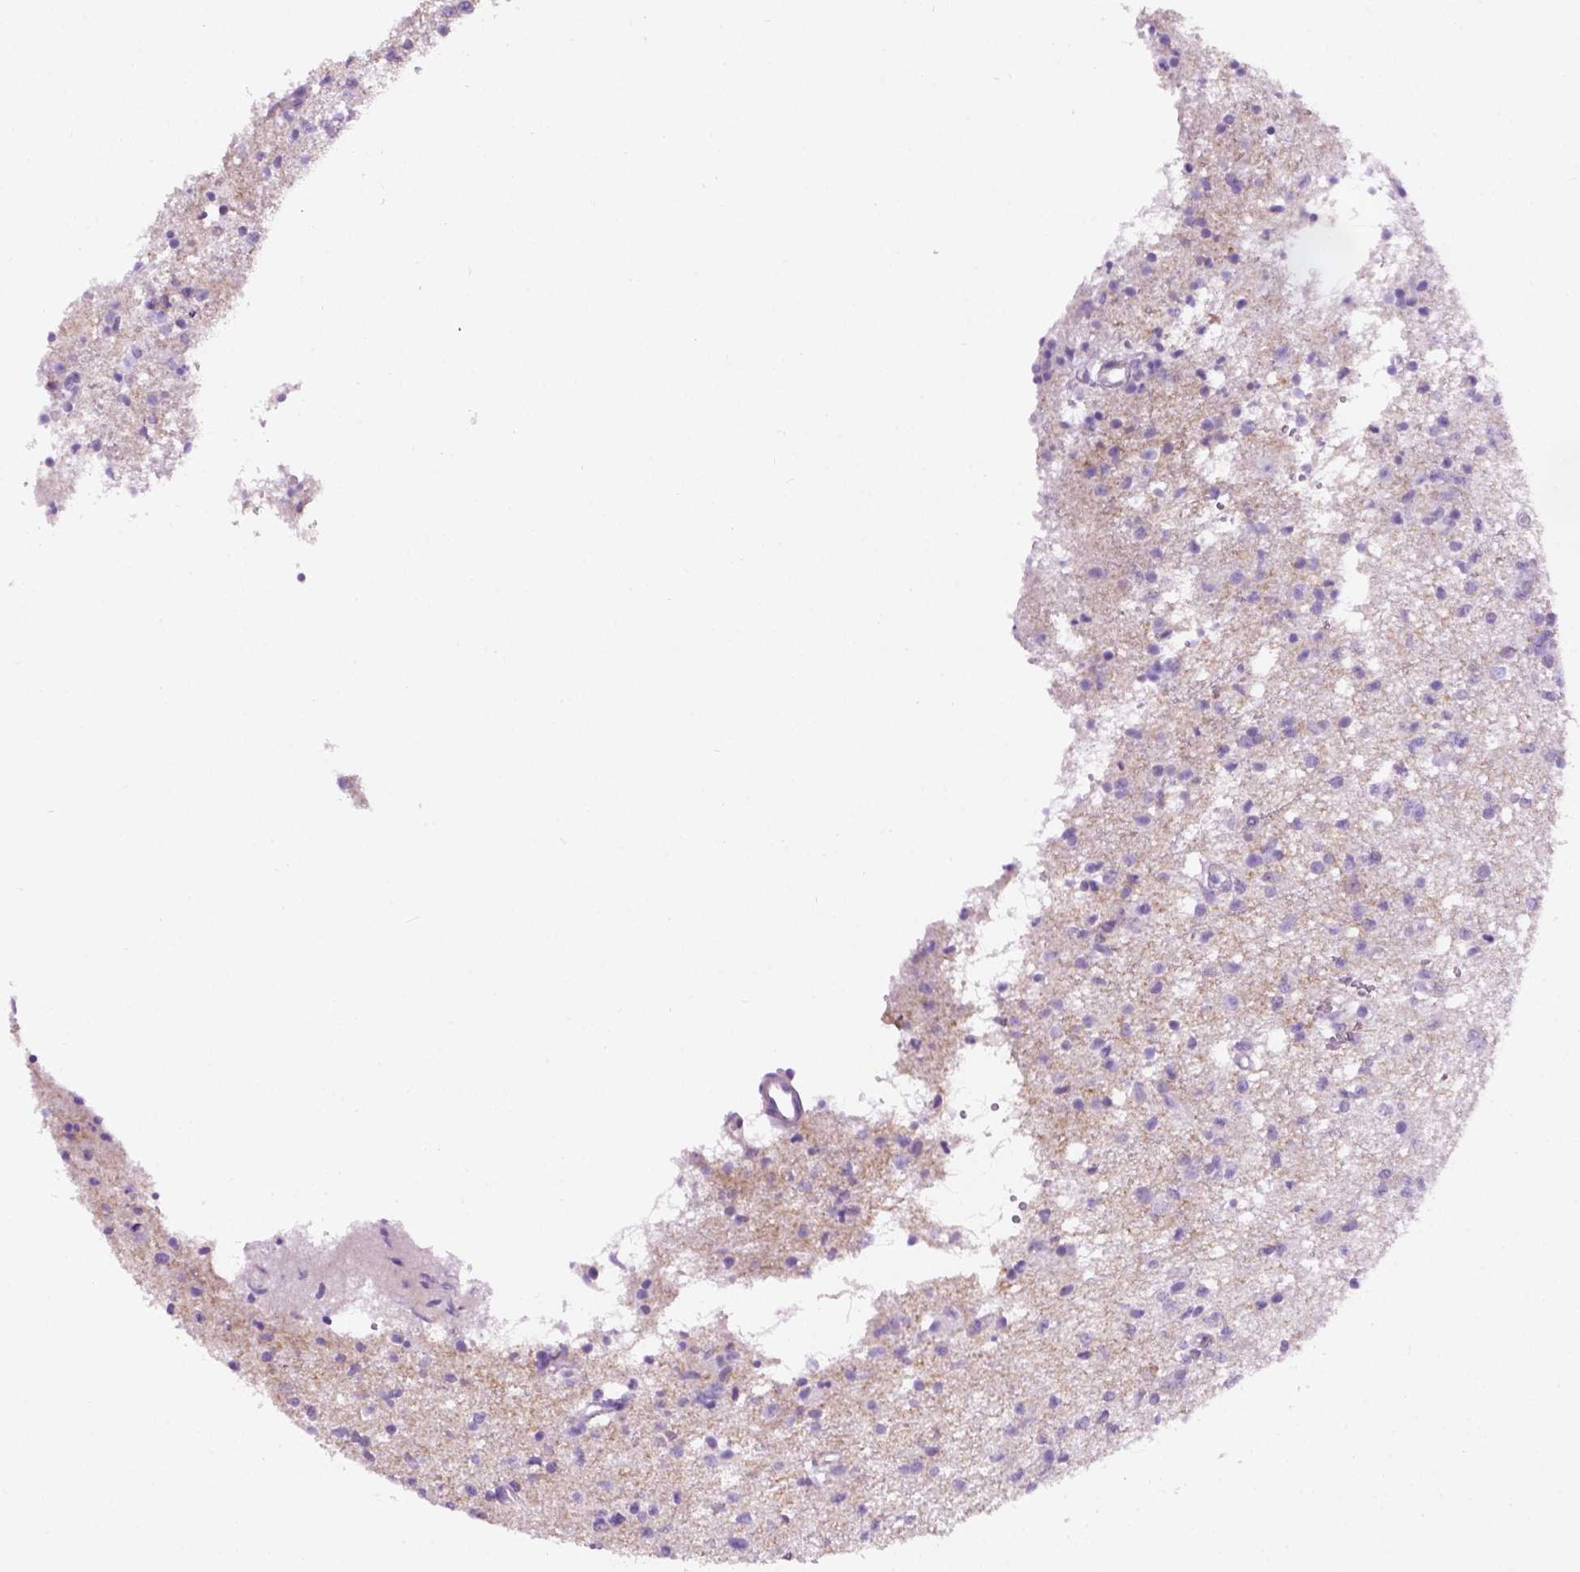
{"staining": {"intensity": "negative", "quantity": "none", "location": "none"}, "tissue": "glioma", "cell_type": "Tumor cells", "image_type": "cancer", "snomed": [{"axis": "morphology", "description": "Glioma, malignant, Low grade"}, {"axis": "topography", "description": "Brain"}], "caption": "This is an IHC micrograph of glioma. There is no positivity in tumor cells.", "gene": "GABRB2", "patient": {"sex": "male", "age": 64}}